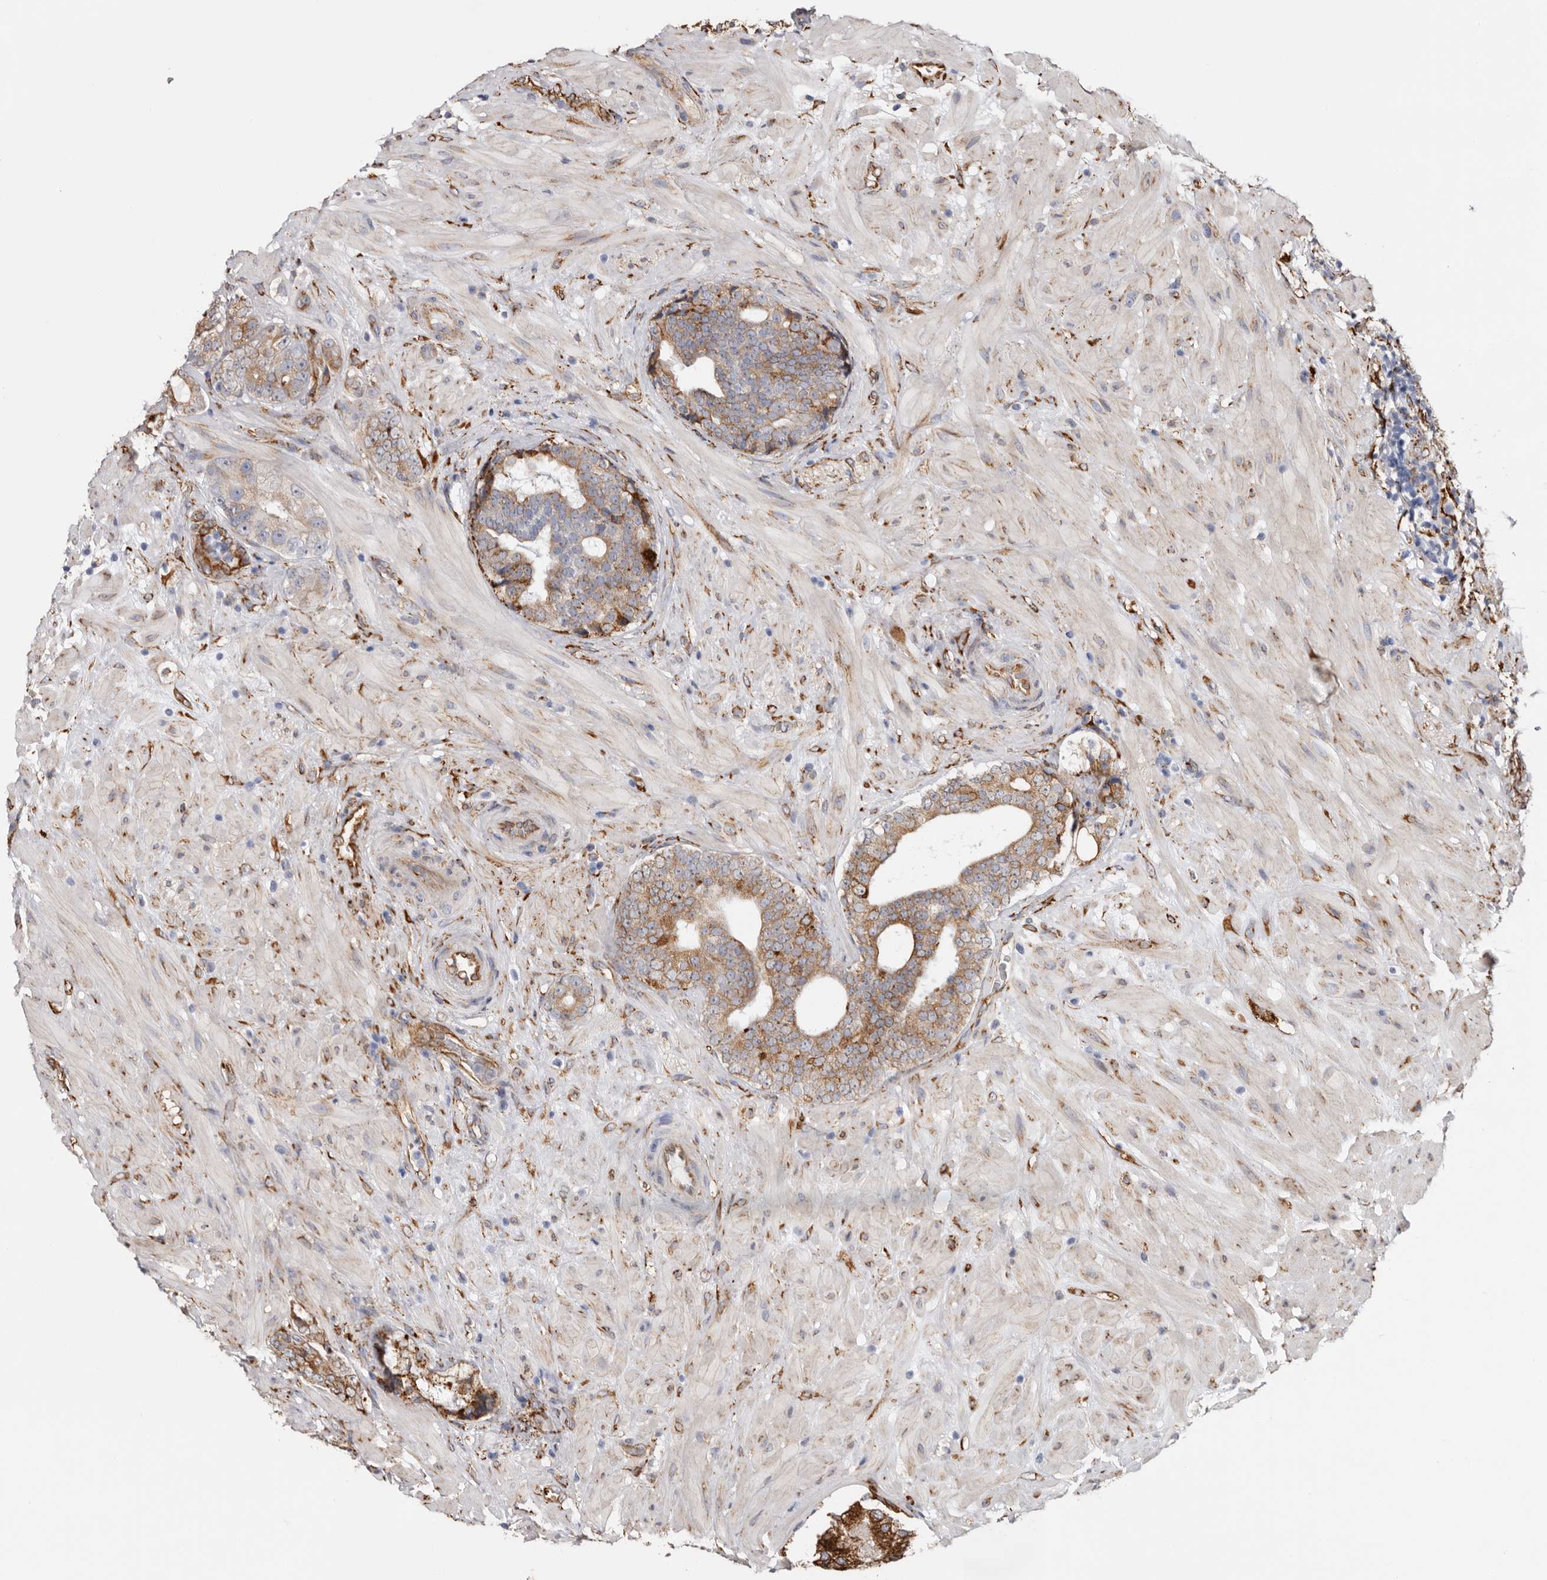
{"staining": {"intensity": "moderate", "quantity": ">75%", "location": "cytoplasmic/membranous"}, "tissue": "prostate cancer", "cell_type": "Tumor cells", "image_type": "cancer", "snomed": [{"axis": "morphology", "description": "Adenocarcinoma, High grade"}, {"axis": "topography", "description": "Prostate"}], "caption": "Prostate cancer (high-grade adenocarcinoma) stained with a brown dye demonstrates moderate cytoplasmic/membranous positive expression in approximately >75% of tumor cells.", "gene": "SEMA3E", "patient": {"sex": "male", "age": 56}}